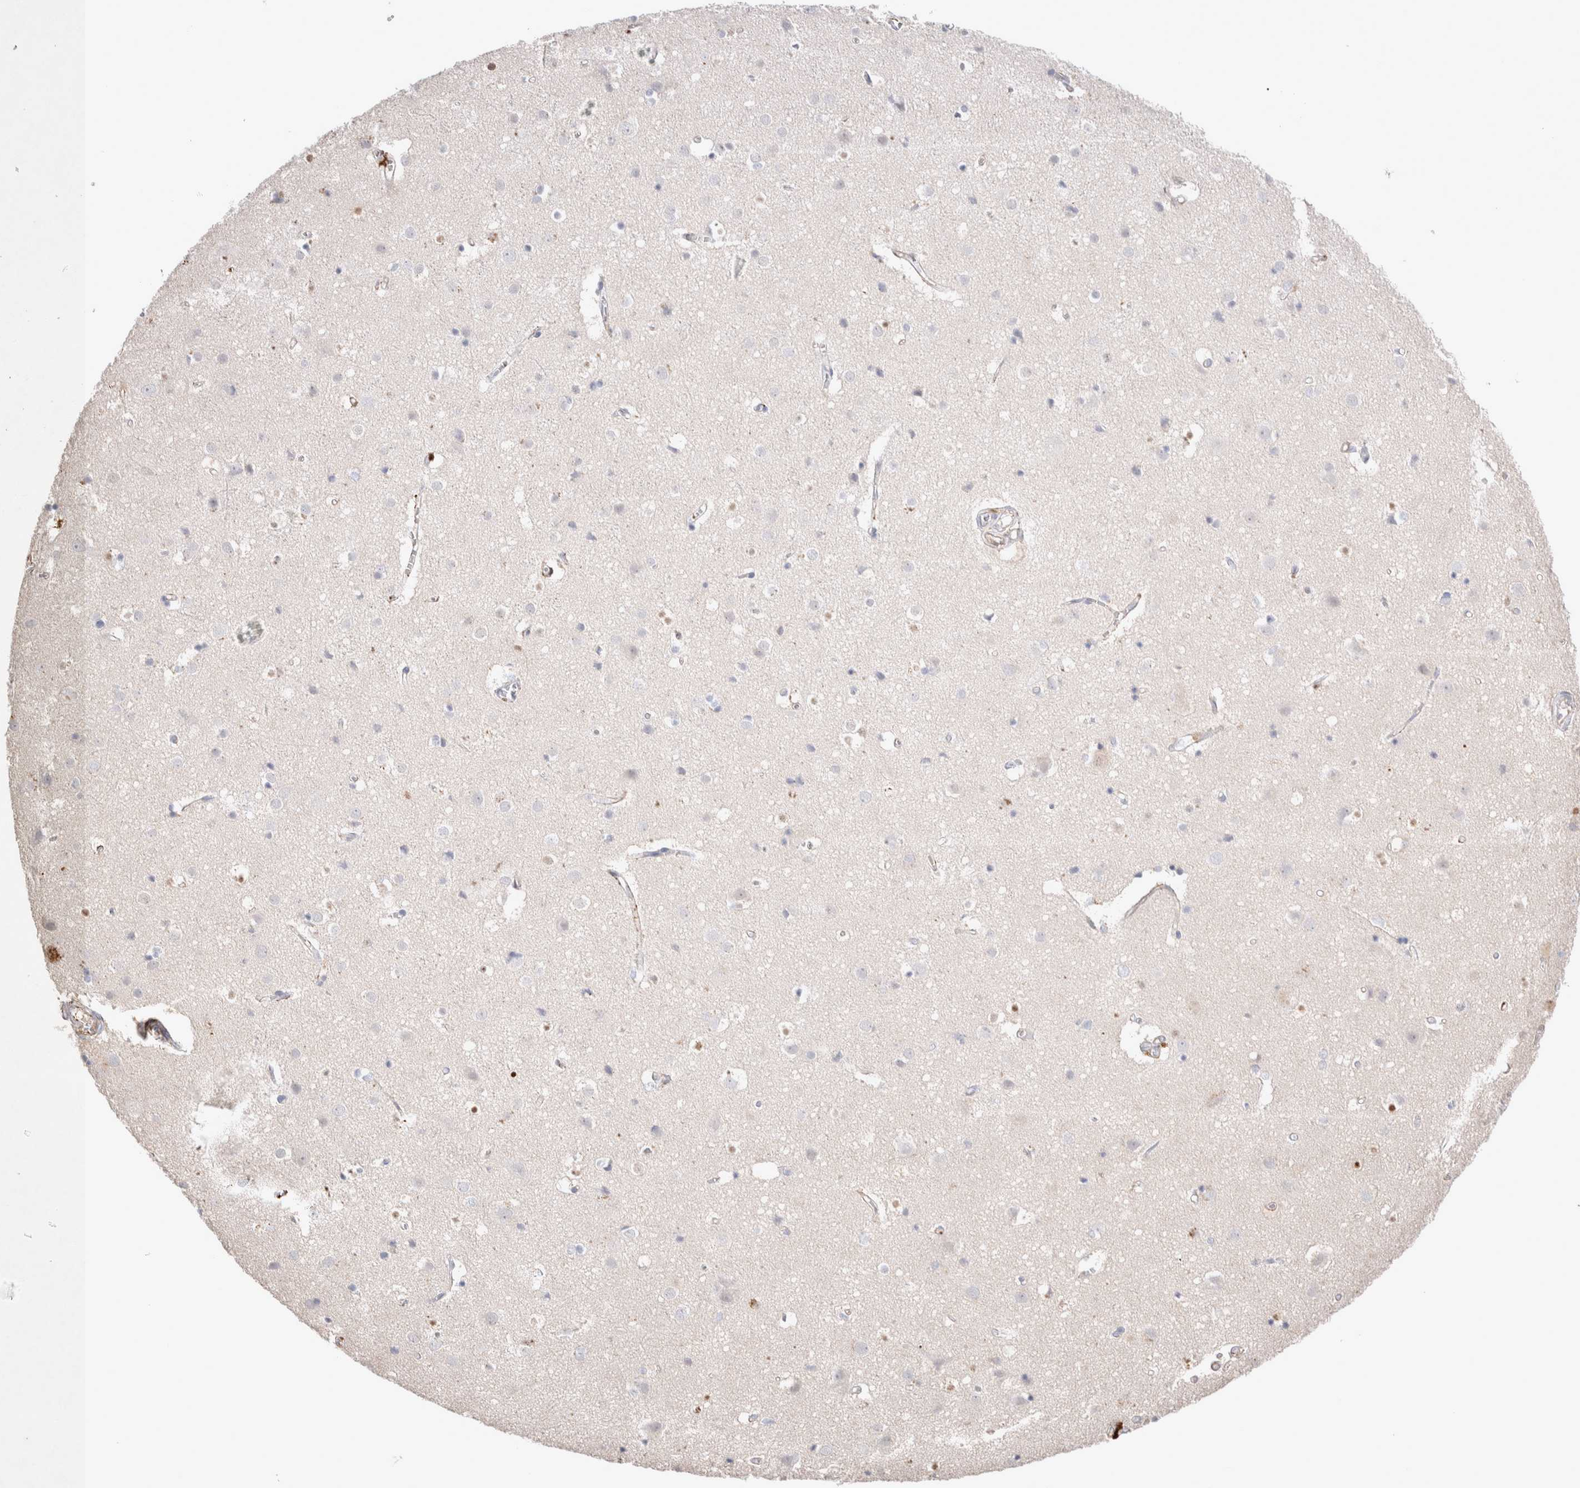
{"staining": {"intensity": "negative", "quantity": "none", "location": "none"}, "tissue": "cerebral cortex", "cell_type": "Endothelial cells", "image_type": "normal", "snomed": [{"axis": "morphology", "description": "Normal tissue, NOS"}, {"axis": "topography", "description": "Cerebral cortex"}], "caption": "The photomicrograph shows no staining of endothelial cells in normal cerebral cortex. (Stains: DAB IHC with hematoxylin counter stain, Microscopy: brightfield microscopy at high magnification).", "gene": "FFAR2", "patient": {"sex": "male", "age": 54}}